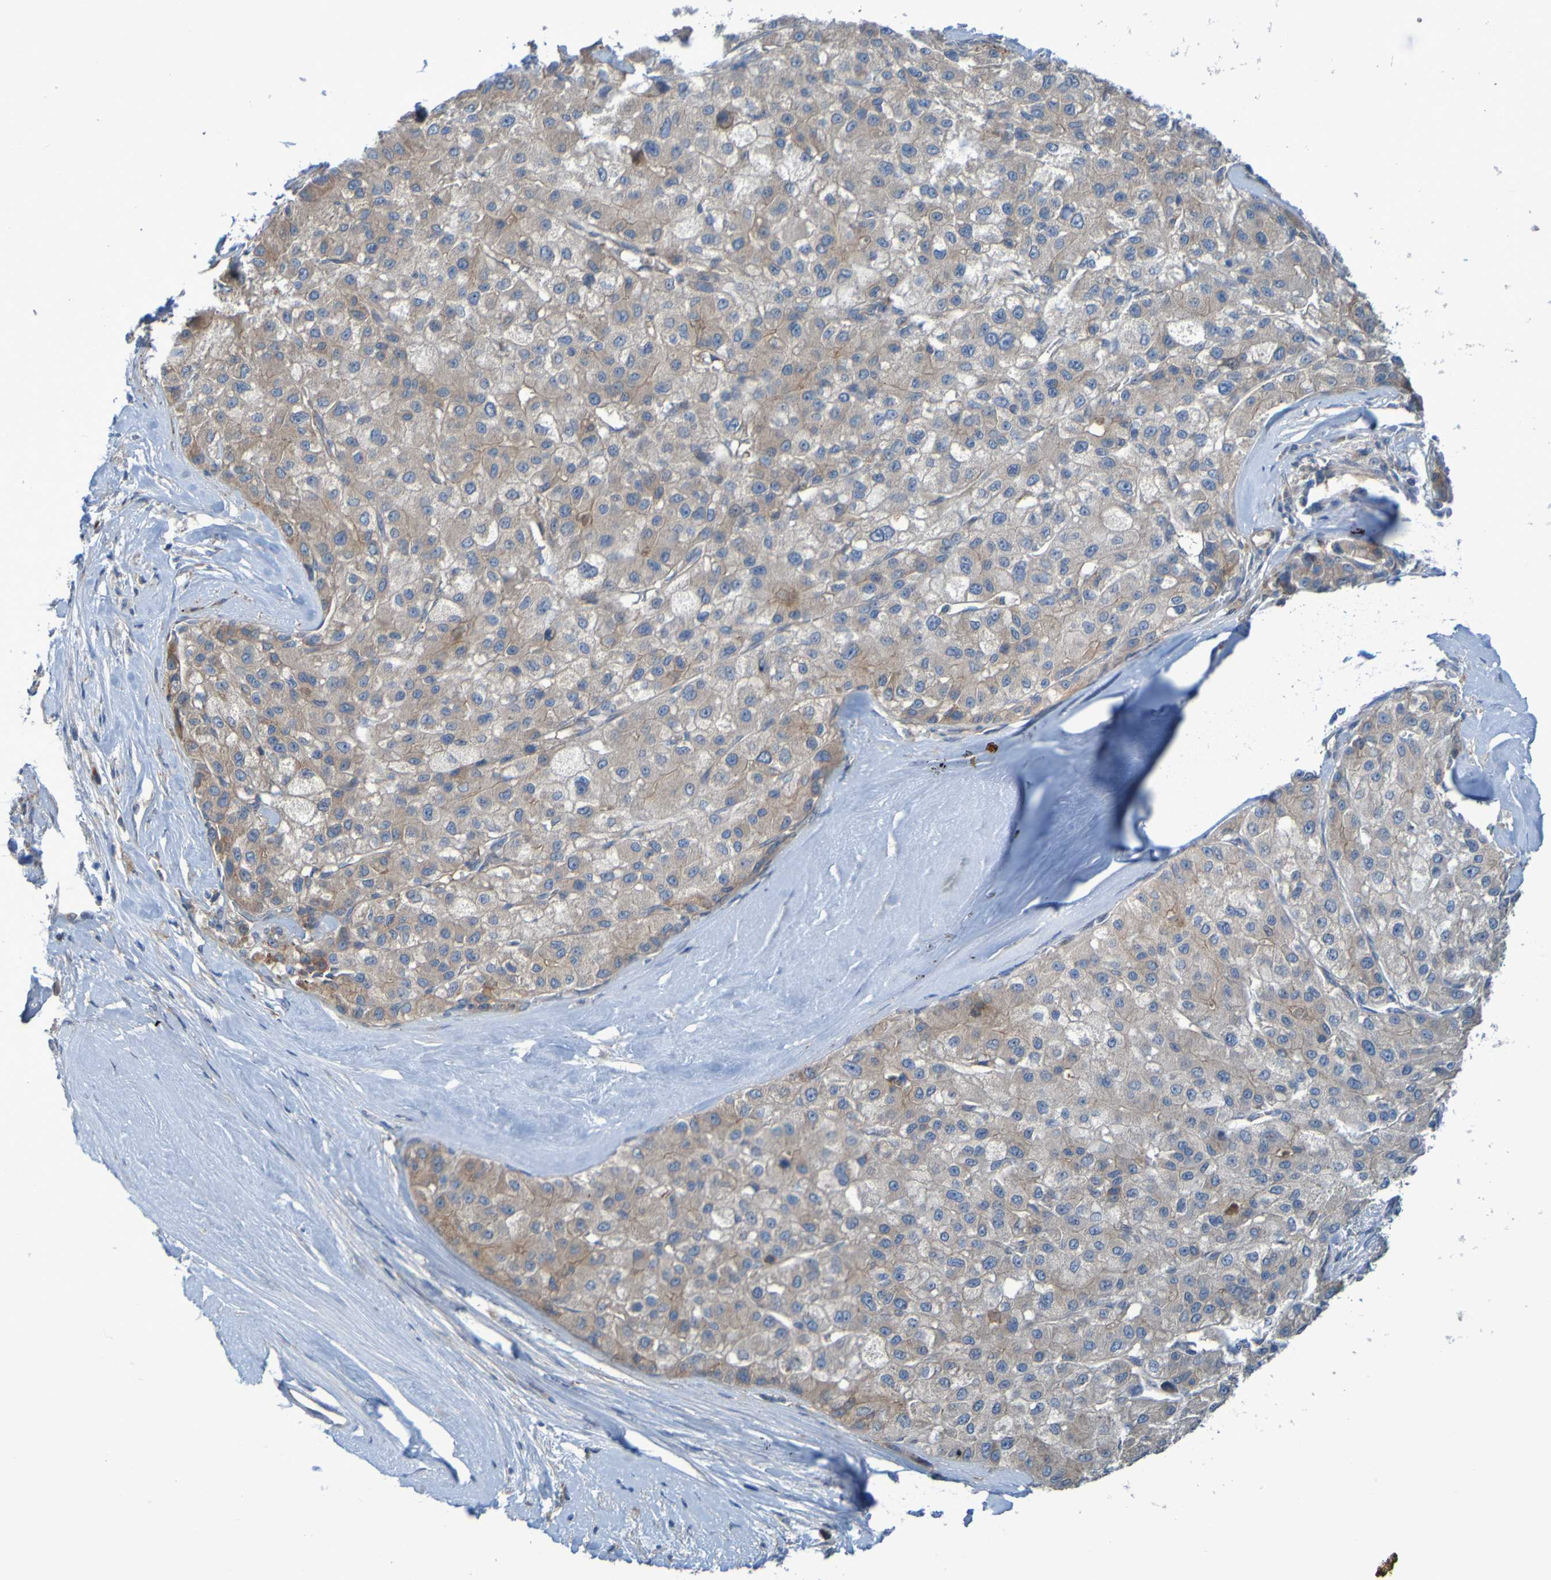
{"staining": {"intensity": "weak", "quantity": "25%-75%", "location": "cytoplasmic/membranous"}, "tissue": "liver cancer", "cell_type": "Tumor cells", "image_type": "cancer", "snomed": [{"axis": "morphology", "description": "Carcinoma, Hepatocellular, NOS"}, {"axis": "topography", "description": "Liver"}], "caption": "An IHC image of tumor tissue is shown. Protein staining in brown highlights weak cytoplasmic/membranous positivity in hepatocellular carcinoma (liver) within tumor cells. The staining was performed using DAB, with brown indicating positive protein expression. Nuclei are stained blue with hematoxylin.", "gene": "NPRL3", "patient": {"sex": "male", "age": 80}}